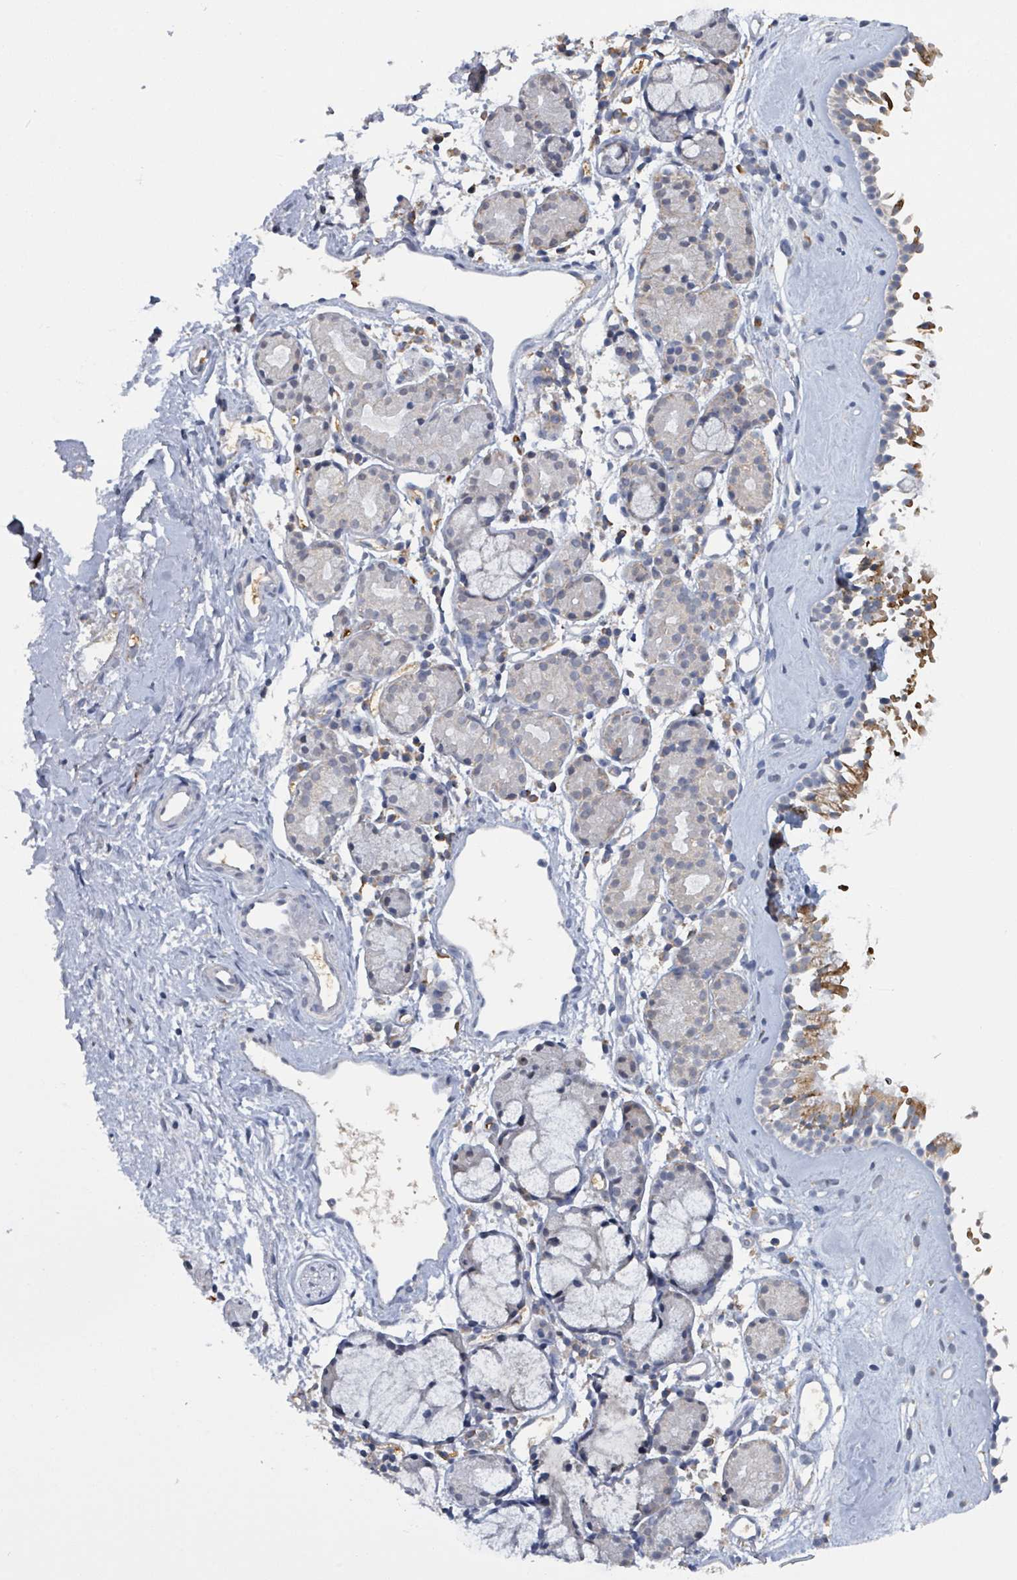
{"staining": {"intensity": "moderate", "quantity": "25%-75%", "location": "cytoplasmic/membranous"}, "tissue": "nasopharynx", "cell_type": "Respiratory epithelial cells", "image_type": "normal", "snomed": [{"axis": "morphology", "description": "Normal tissue, NOS"}, {"axis": "topography", "description": "Nasopharynx"}], "caption": "Approximately 25%-75% of respiratory epithelial cells in unremarkable nasopharynx reveal moderate cytoplasmic/membranous protein positivity as visualized by brown immunohistochemical staining.", "gene": "SEBOX", "patient": {"sex": "male", "age": 82}}